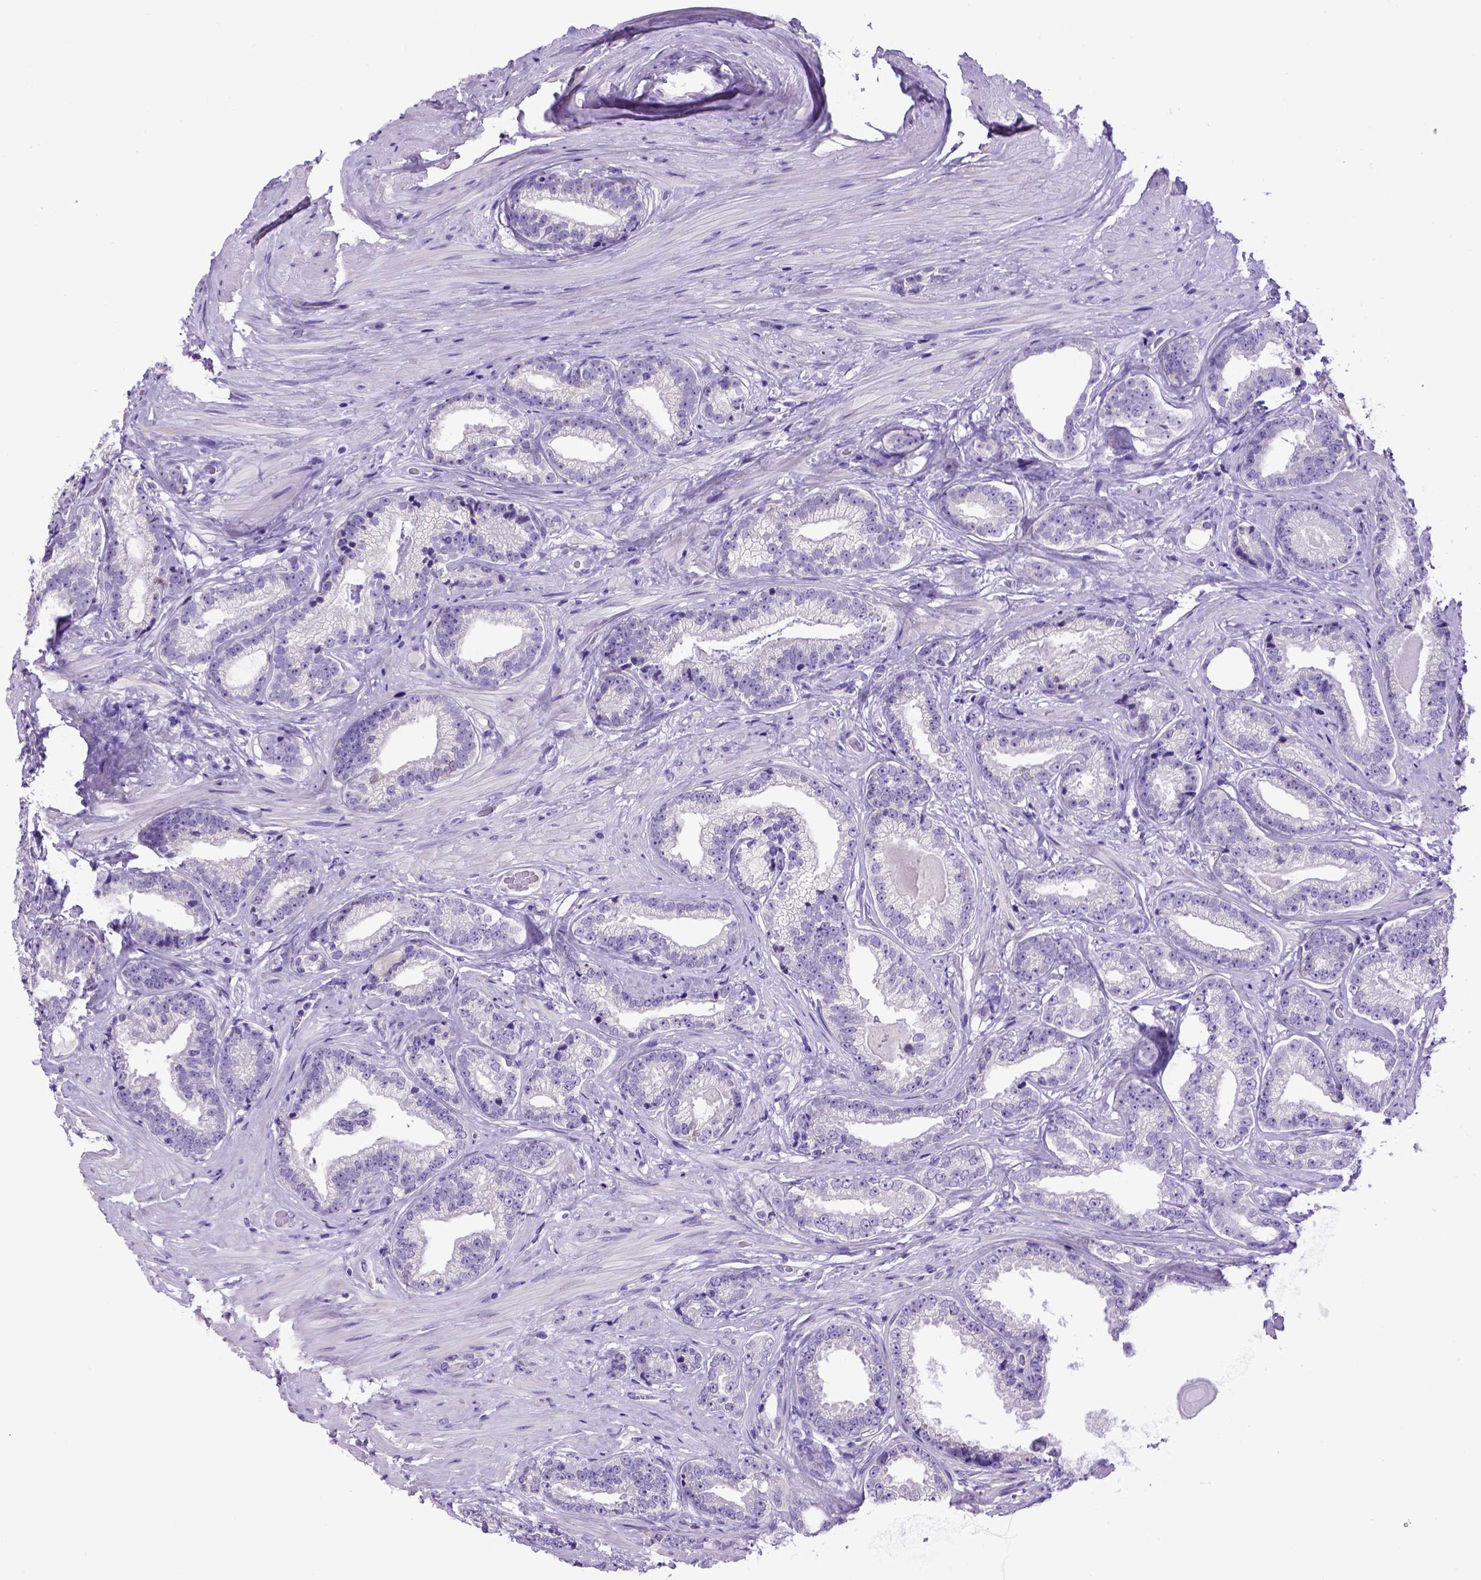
{"staining": {"intensity": "negative", "quantity": "none", "location": "none"}, "tissue": "prostate cancer", "cell_type": "Tumor cells", "image_type": "cancer", "snomed": [{"axis": "morphology", "description": "Adenocarcinoma, Low grade"}, {"axis": "topography", "description": "Prostate"}], "caption": "This is an immunohistochemistry (IHC) histopathology image of human prostate cancer (low-grade adenocarcinoma). There is no staining in tumor cells.", "gene": "PTGES", "patient": {"sex": "male", "age": 61}}